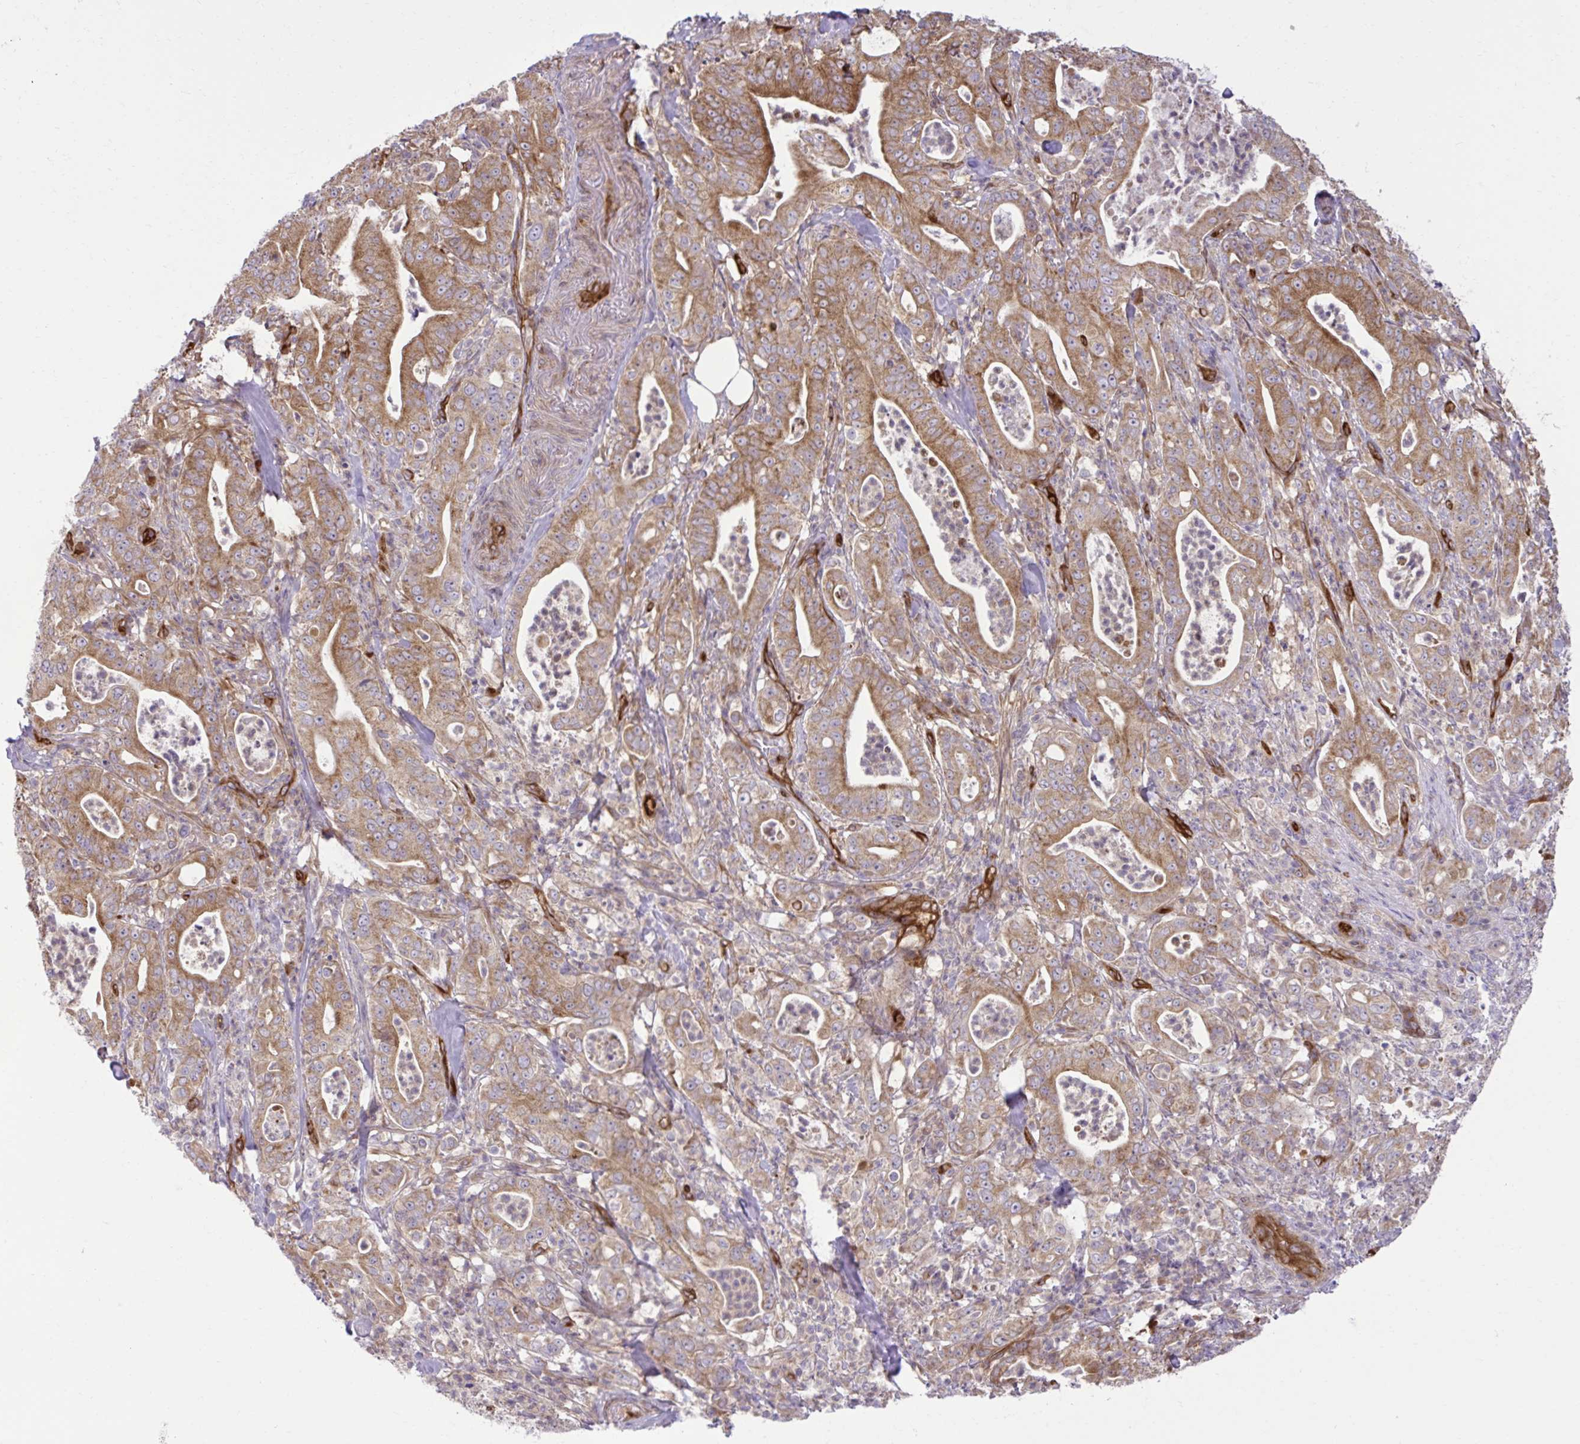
{"staining": {"intensity": "moderate", "quantity": ">75%", "location": "cytoplasmic/membranous"}, "tissue": "pancreatic cancer", "cell_type": "Tumor cells", "image_type": "cancer", "snomed": [{"axis": "morphology", "description": "Adenocarcinoma, NOS"}, {"axis": "topography", "description": "Pancreas"}], "caption": "Pancreatic cancer stained with a protein marker exhibits moderate staining in tumor cells.", "gene": "LIMS1", "patient": {"sex": "male", "age": 71}}